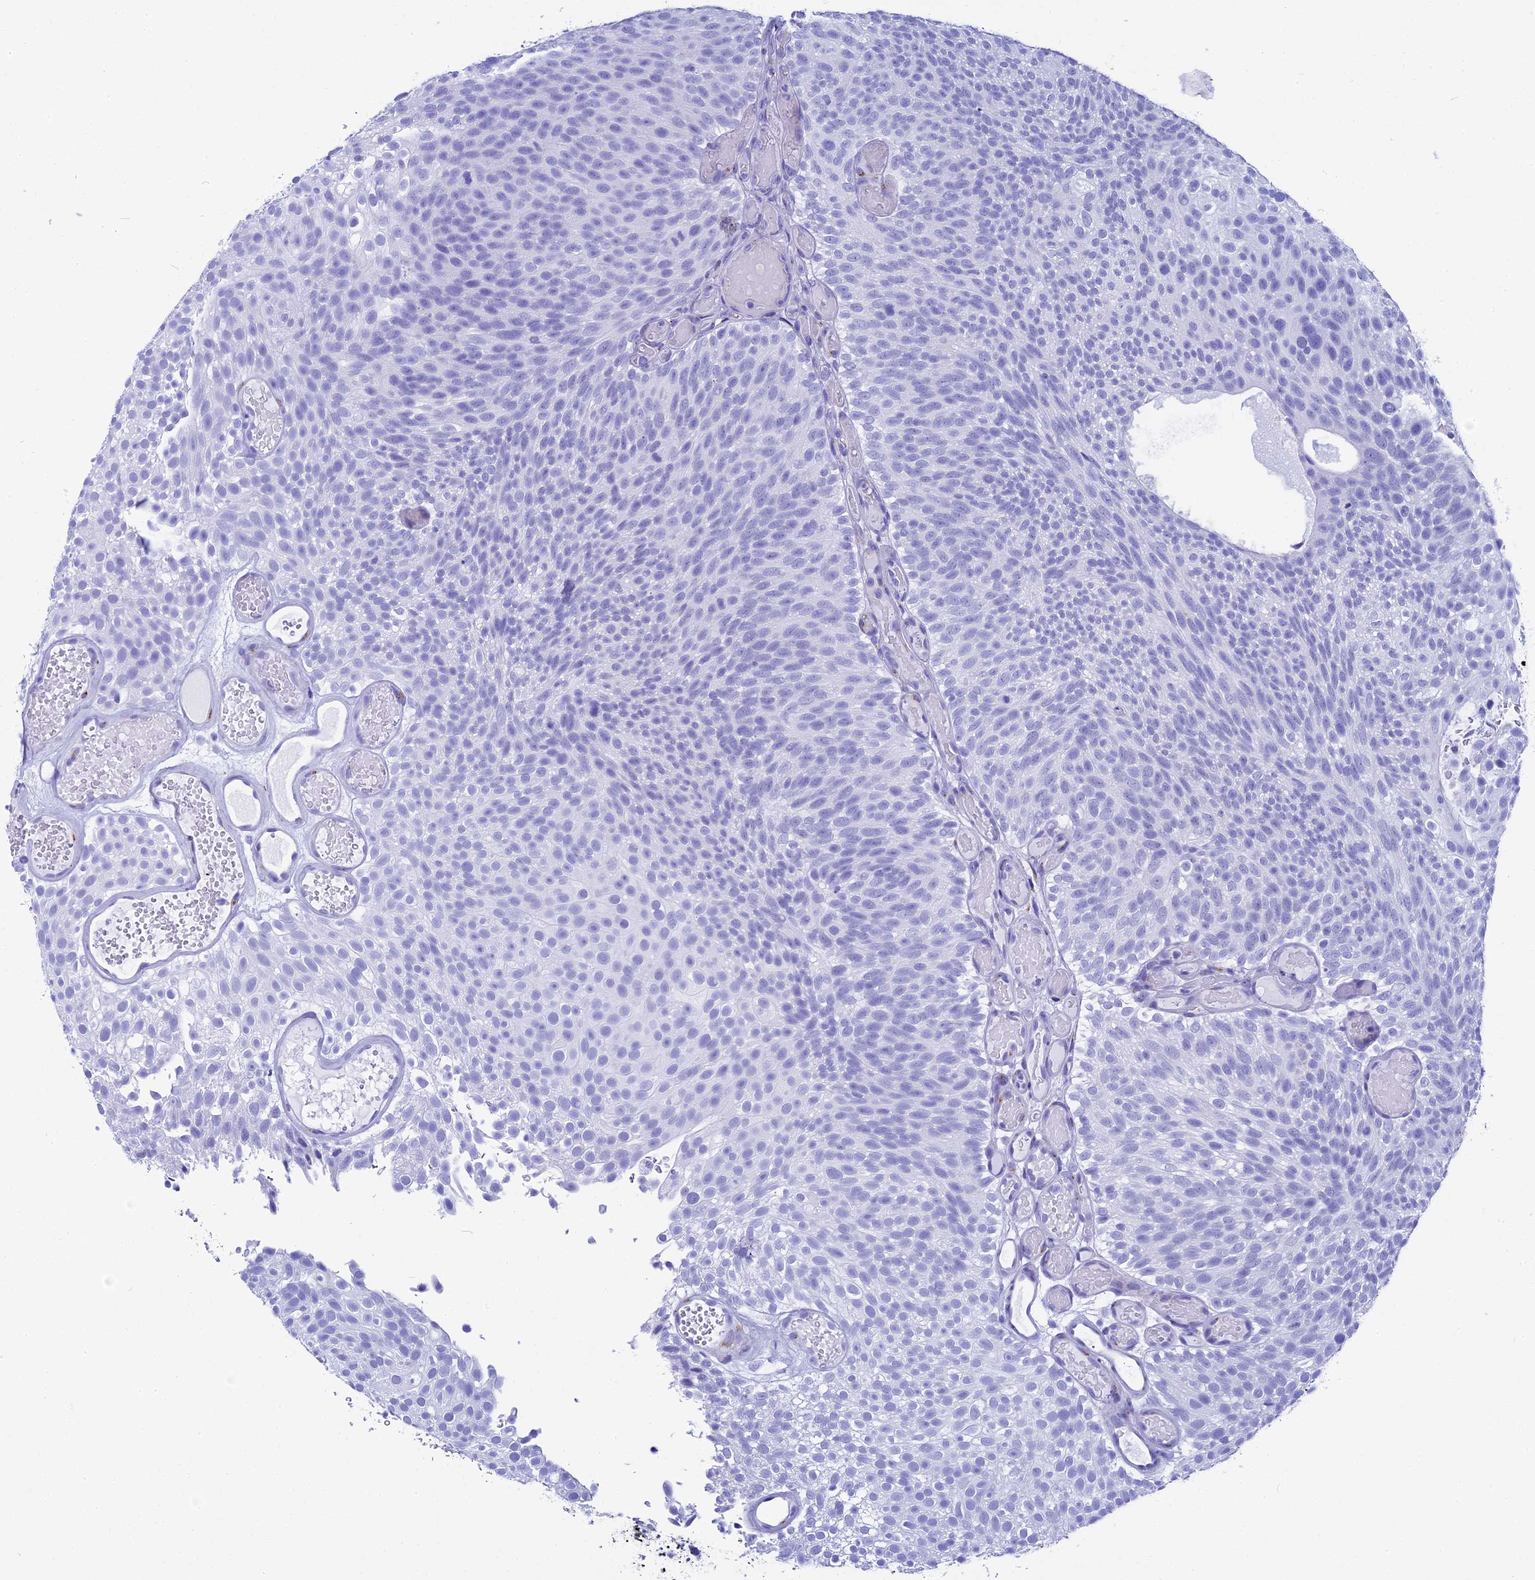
{"staining": {"intensity": "negative", "quantity": "none", "location": "none"}, "tissue": "urothelial cancer", "cell_type": "Tumor cells", "image_type": "cancer", "snomed": [{"axis": "morphology", "description": "Urothelial carcinoma, Low grade"}, {"axis": "topography", "description": "Urinary bladder"}], "caption": "IHC photomicrograph of neoplastic tissue: human urothelial cancer stained with DAB (3,3'-diaminobenzidine) reveals no significant protein staining in tumor cells.", "gene": "AP3B2", "patient": {"sex": "male", "age": 78}}